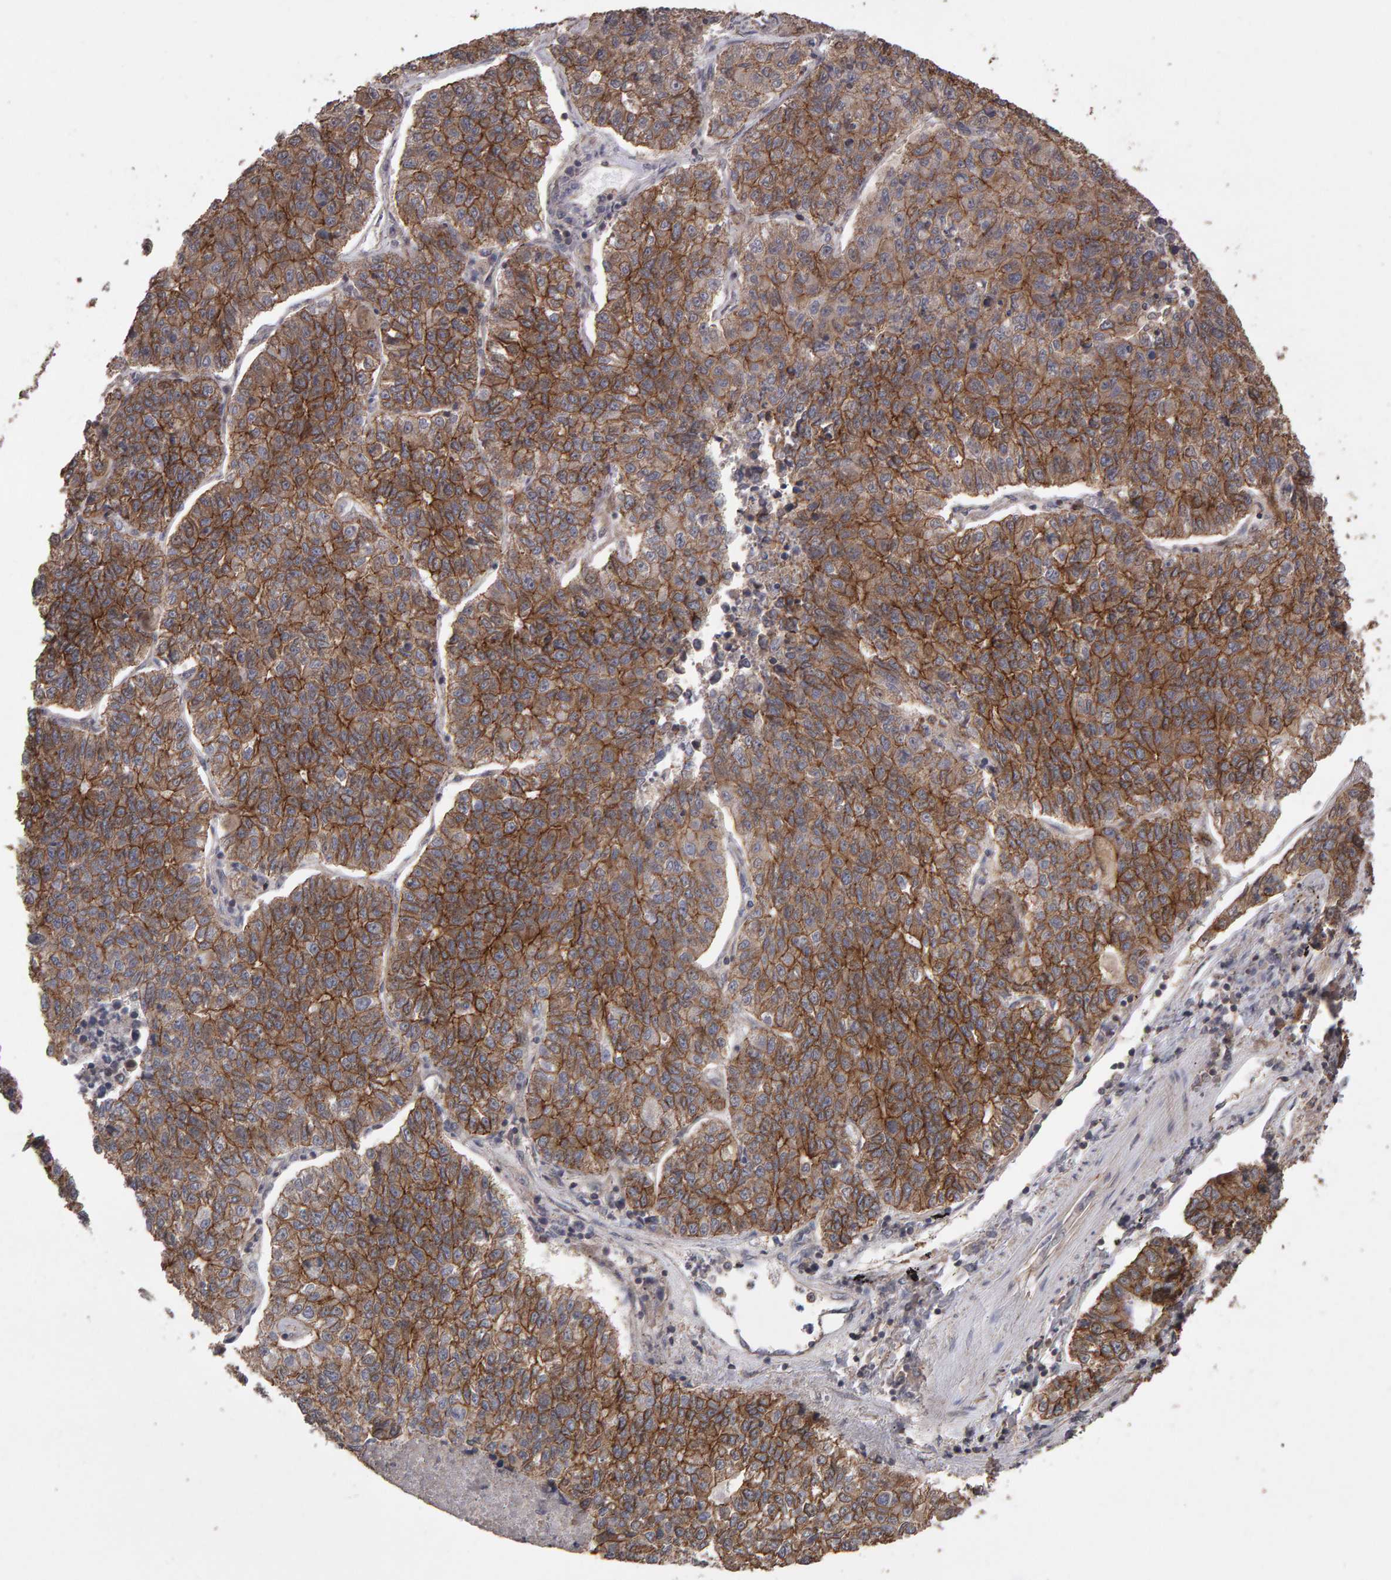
{"staining": {"intensity": "strong", "quantity": ">75%", "location": "cytoplasmic/membranous"}, "tissue": "lung cancer", "cell_type": "Tumor cells", "image_type": "cancer", "snomed": [{"axis": "morphology", "description": "Adenocarcinoma, NOS"}, {"axis": "topography", "description": "Lung"}], "caption": "Immunohistochemistry histopathology image of adenocarcinoma (lung) stained for a protein (brown), which exhibits high levels of strong cytoplasmic/membranous positivity in about >75% of tumor cells.", "gene": "SCRIB", "patient": {"sex": "male", "age": 49}}